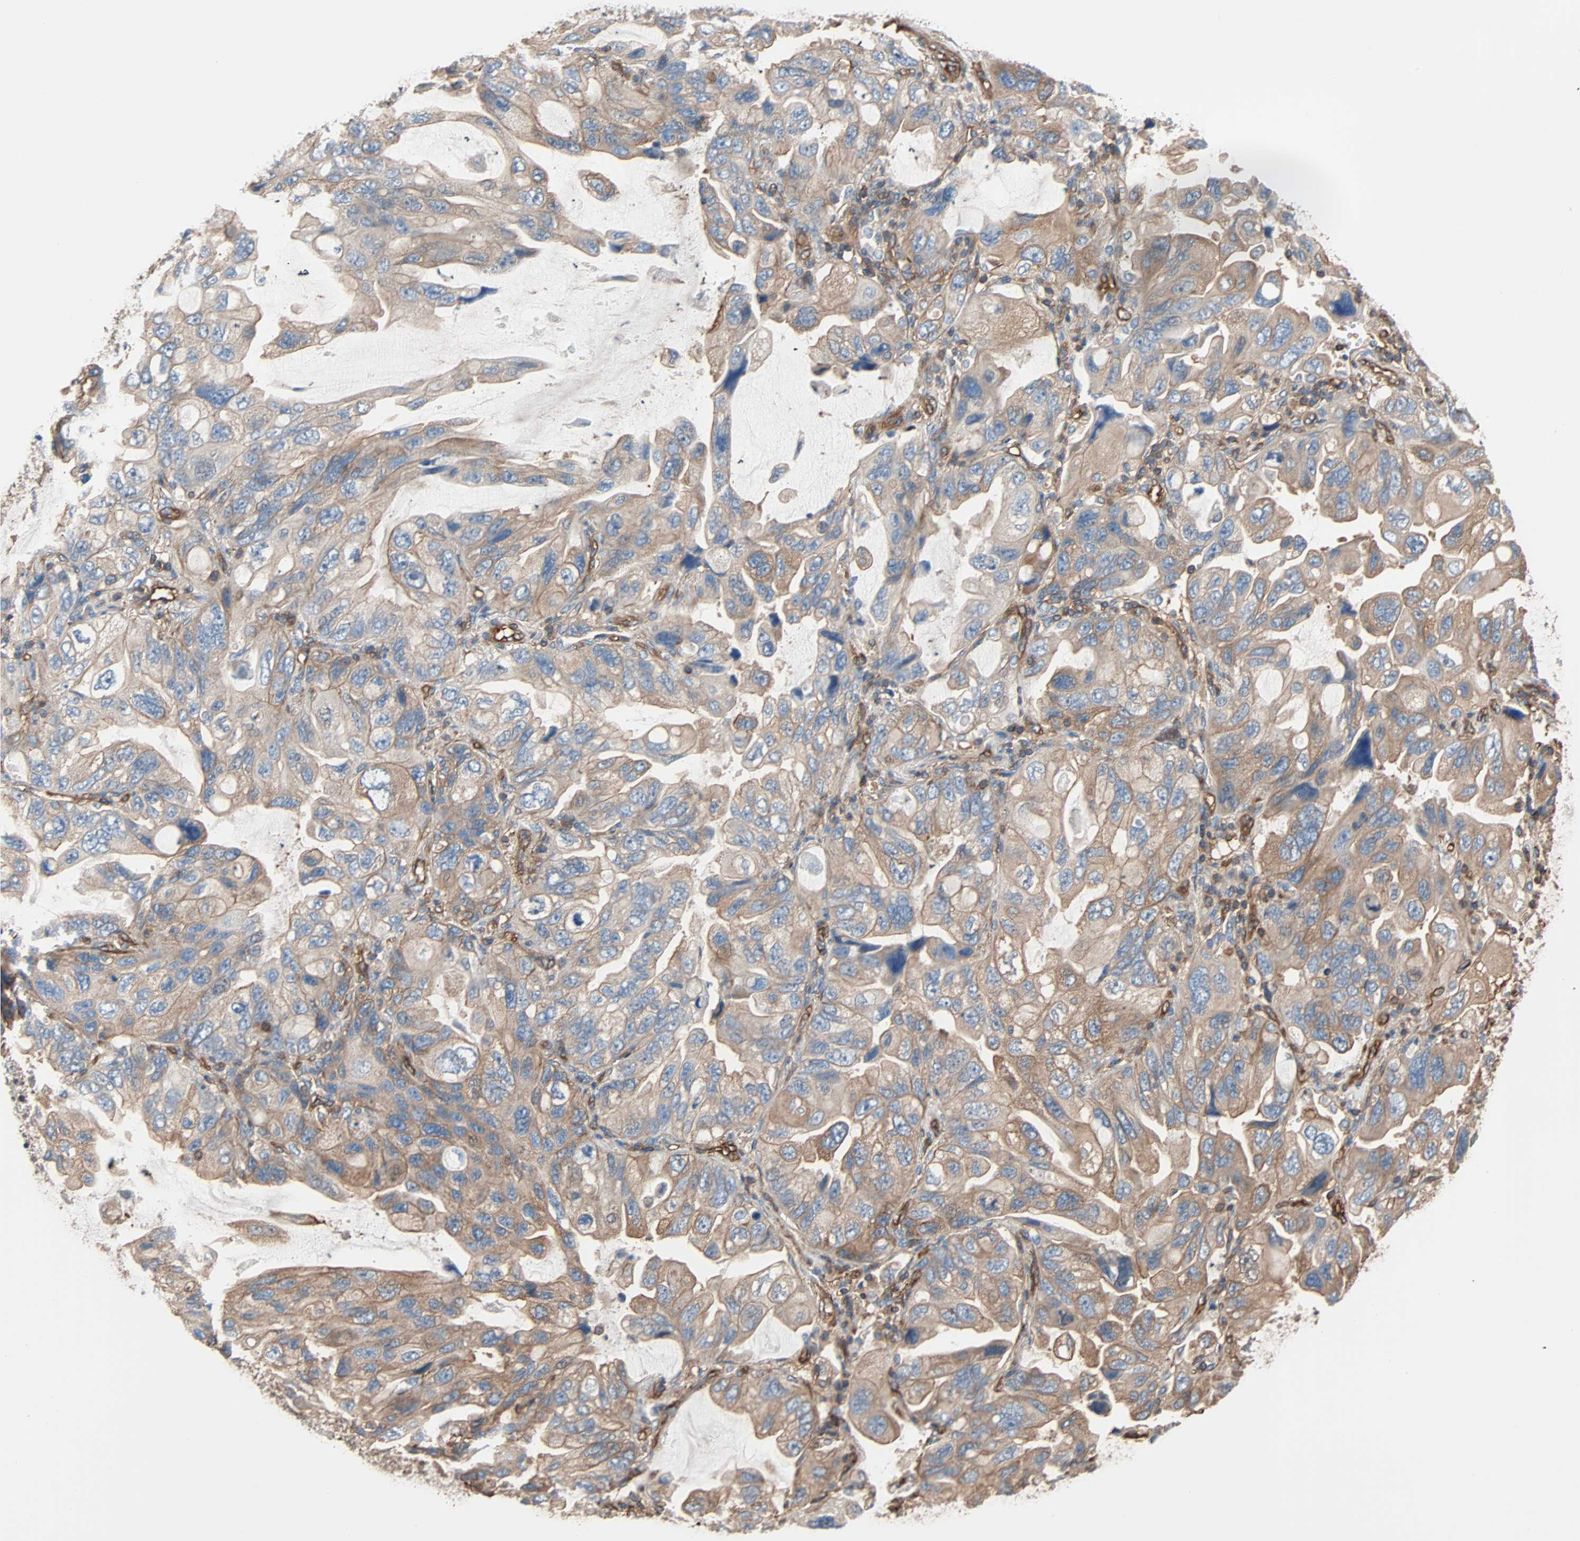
{"staining": {"intensity": "weak", "quantity": "25%-75%", "location": "cytoplasmic/membranous"}, "tissue": "lung cancer", "cell_type": "Tumor cells", "image_type": "cancer", "snomed": [{"axis": "morphology", "description": "Squamous cell carcinoma, NOS"}, {"axis": "topography", "description": "Lung"}], "caption": "The histopathology image shows immunohistochemical staining of lung cancer (squamous cell carcinoma). There is weak cytoplasmic/membranous staining is seen in approximately 25%-75% of tumor cells.", "gene": "GALNT10", "patient": {"sex": "female", "age": 73}}